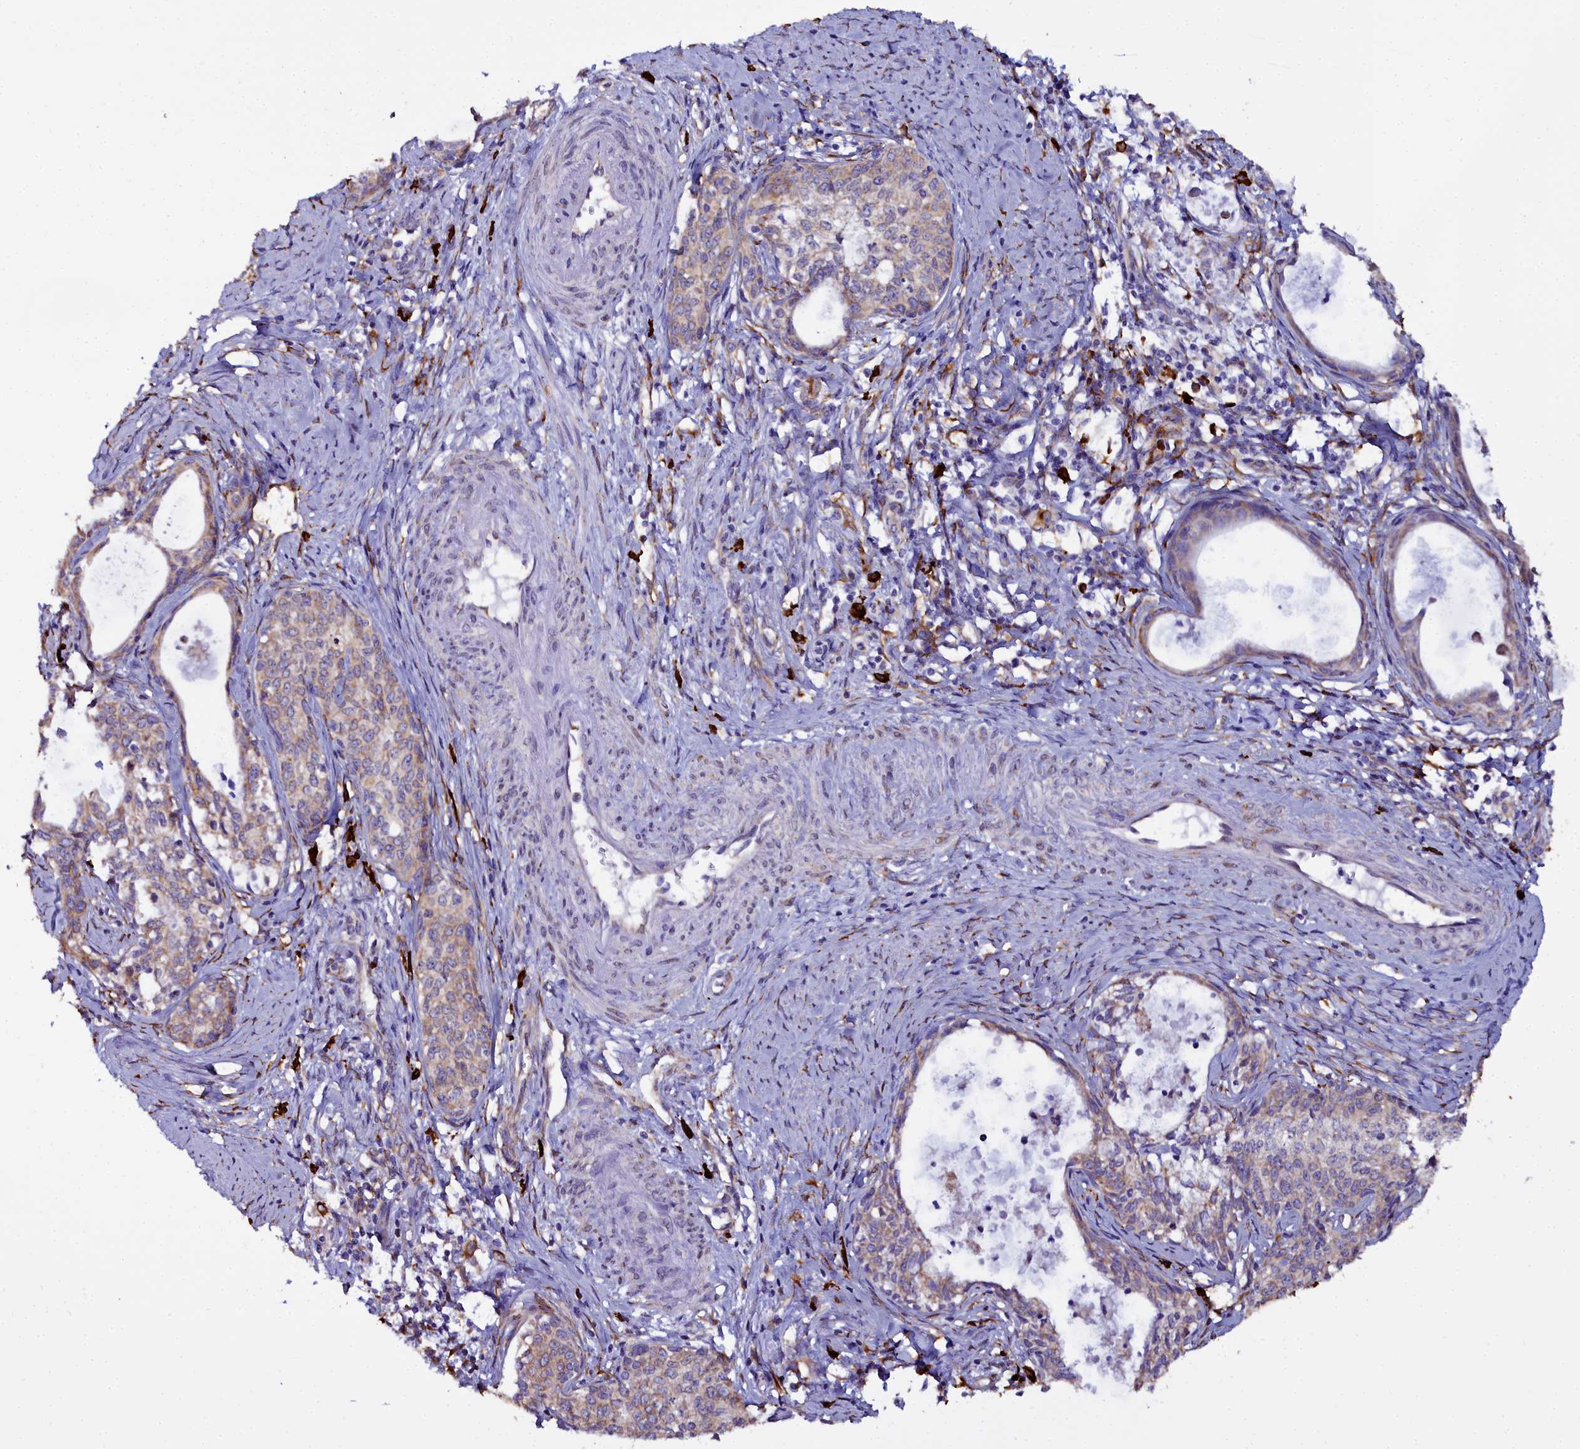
{"staining": {"intensity": "moderate", "quantity": "25%-75%", "location": "cytoplasmic/membranous"}, "tissue": "cervical cancer", "cell_type": "Tumor cells", "image_type": "cancer", "snomed": [{"axis": "morphology", "description": "Squamous cell carcinoma, NOS"}, {"axis": "topography", "description": "Cervix"}], "caption": "Immunohistochemical staining of human cervical squamous cell carcinoma displays moderate cytoplasmic/membranous protein staining in about 25%-75% of tumor cells.", "gene": "TXNDC5", "patient": {"sex": "female", "age": 52}}